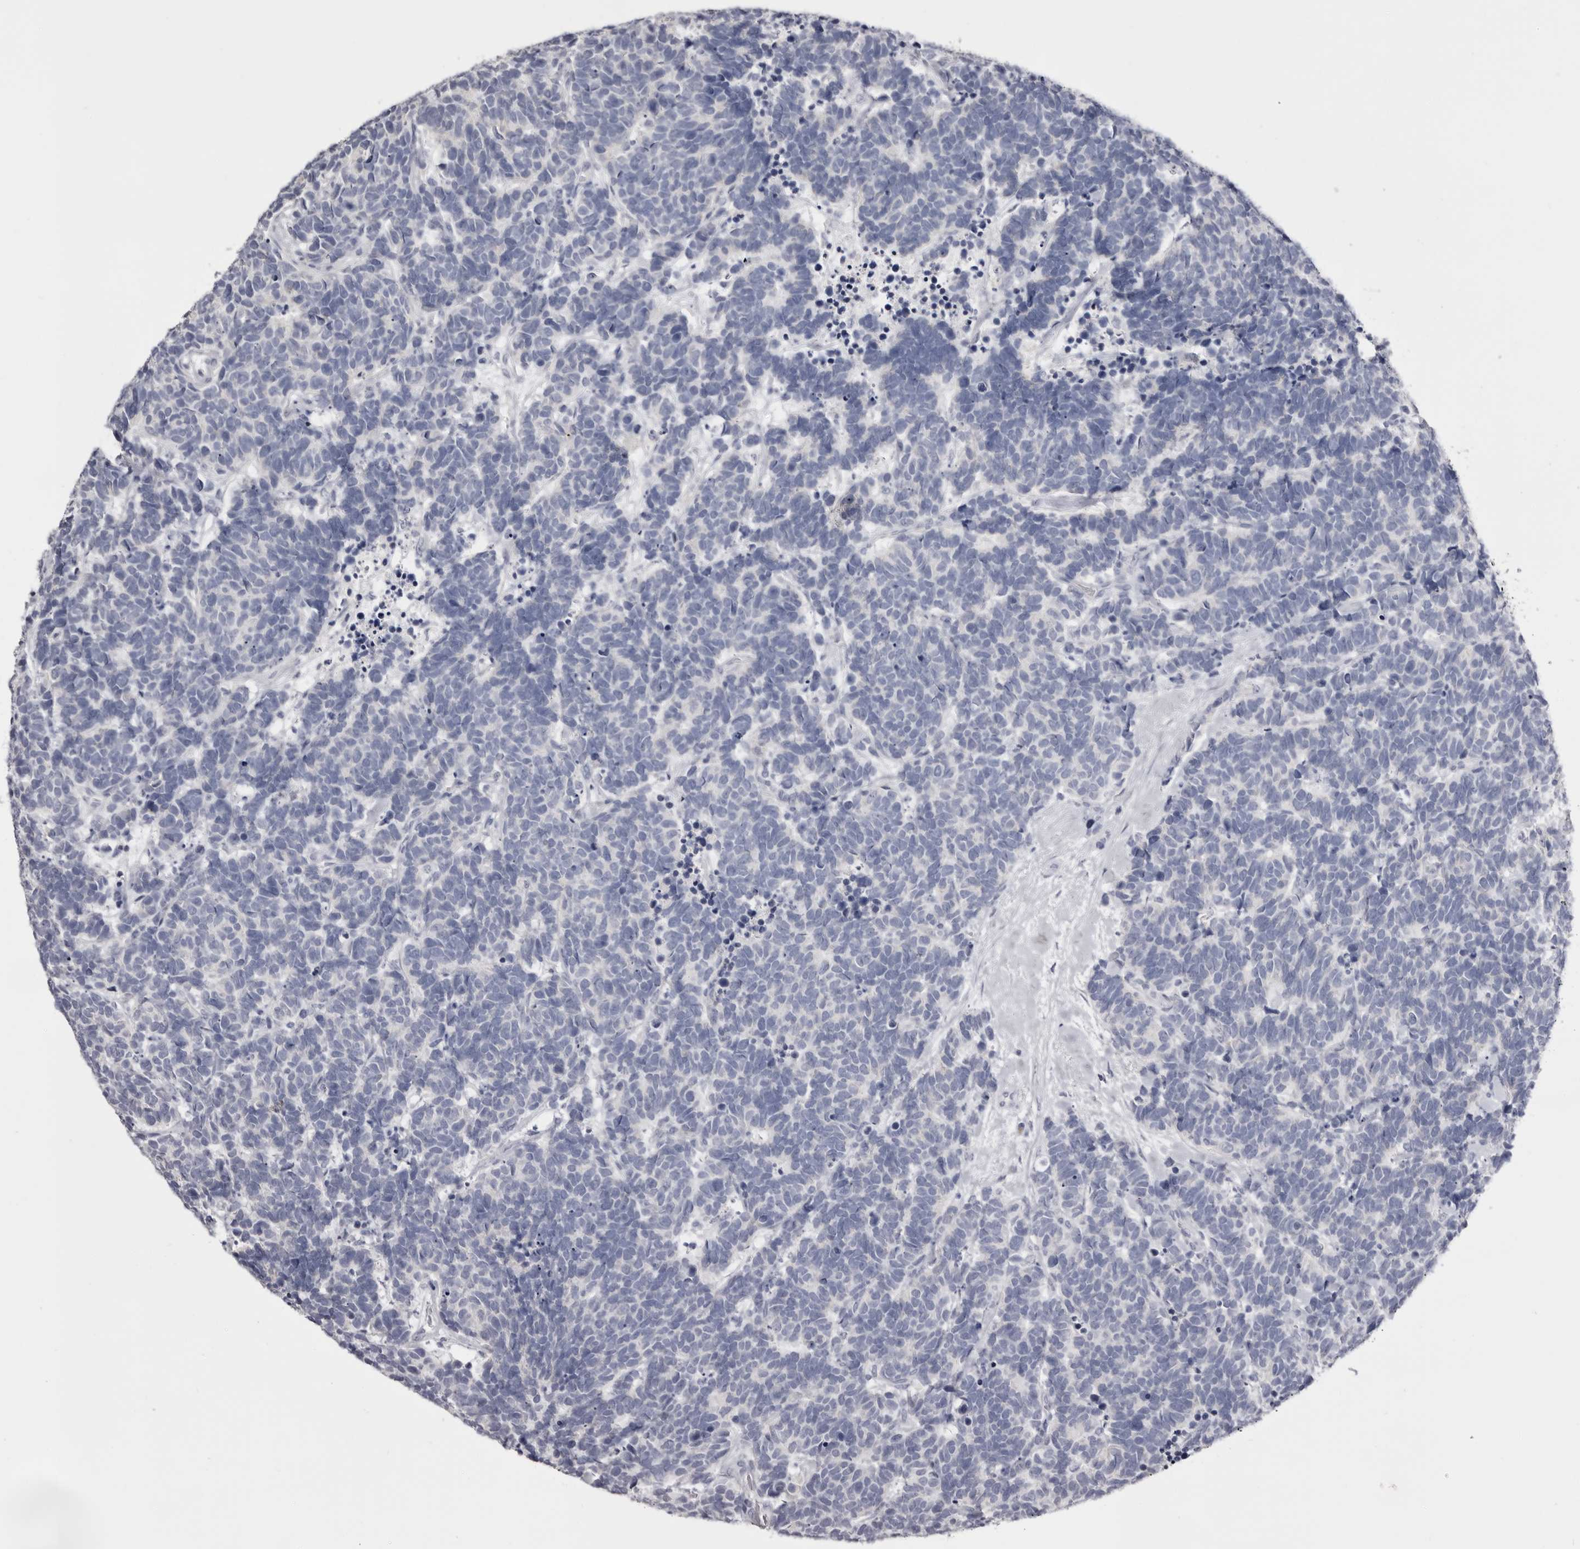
{"staining": {"intensity": "negative", "quantity": "none", "location": "none"}, "tissue": "carcinoid", "cell_type": "Tumor cells", "image_type": "cancer", "snomed": [{"axis": "morphology", "description": "Carcinoma, NOS"}, {"axis": "morphology", "description": "Carcinoid, malignant, NOS"}, {"axis": "topography", "description": "Urinary bladder"}], "caption": "IHC image of carcinoid stained for a protein (brown), which displays no positivity in tumor cells.", "gene": "CASQ1", "patient": {"sex": "male", "age": 57}}